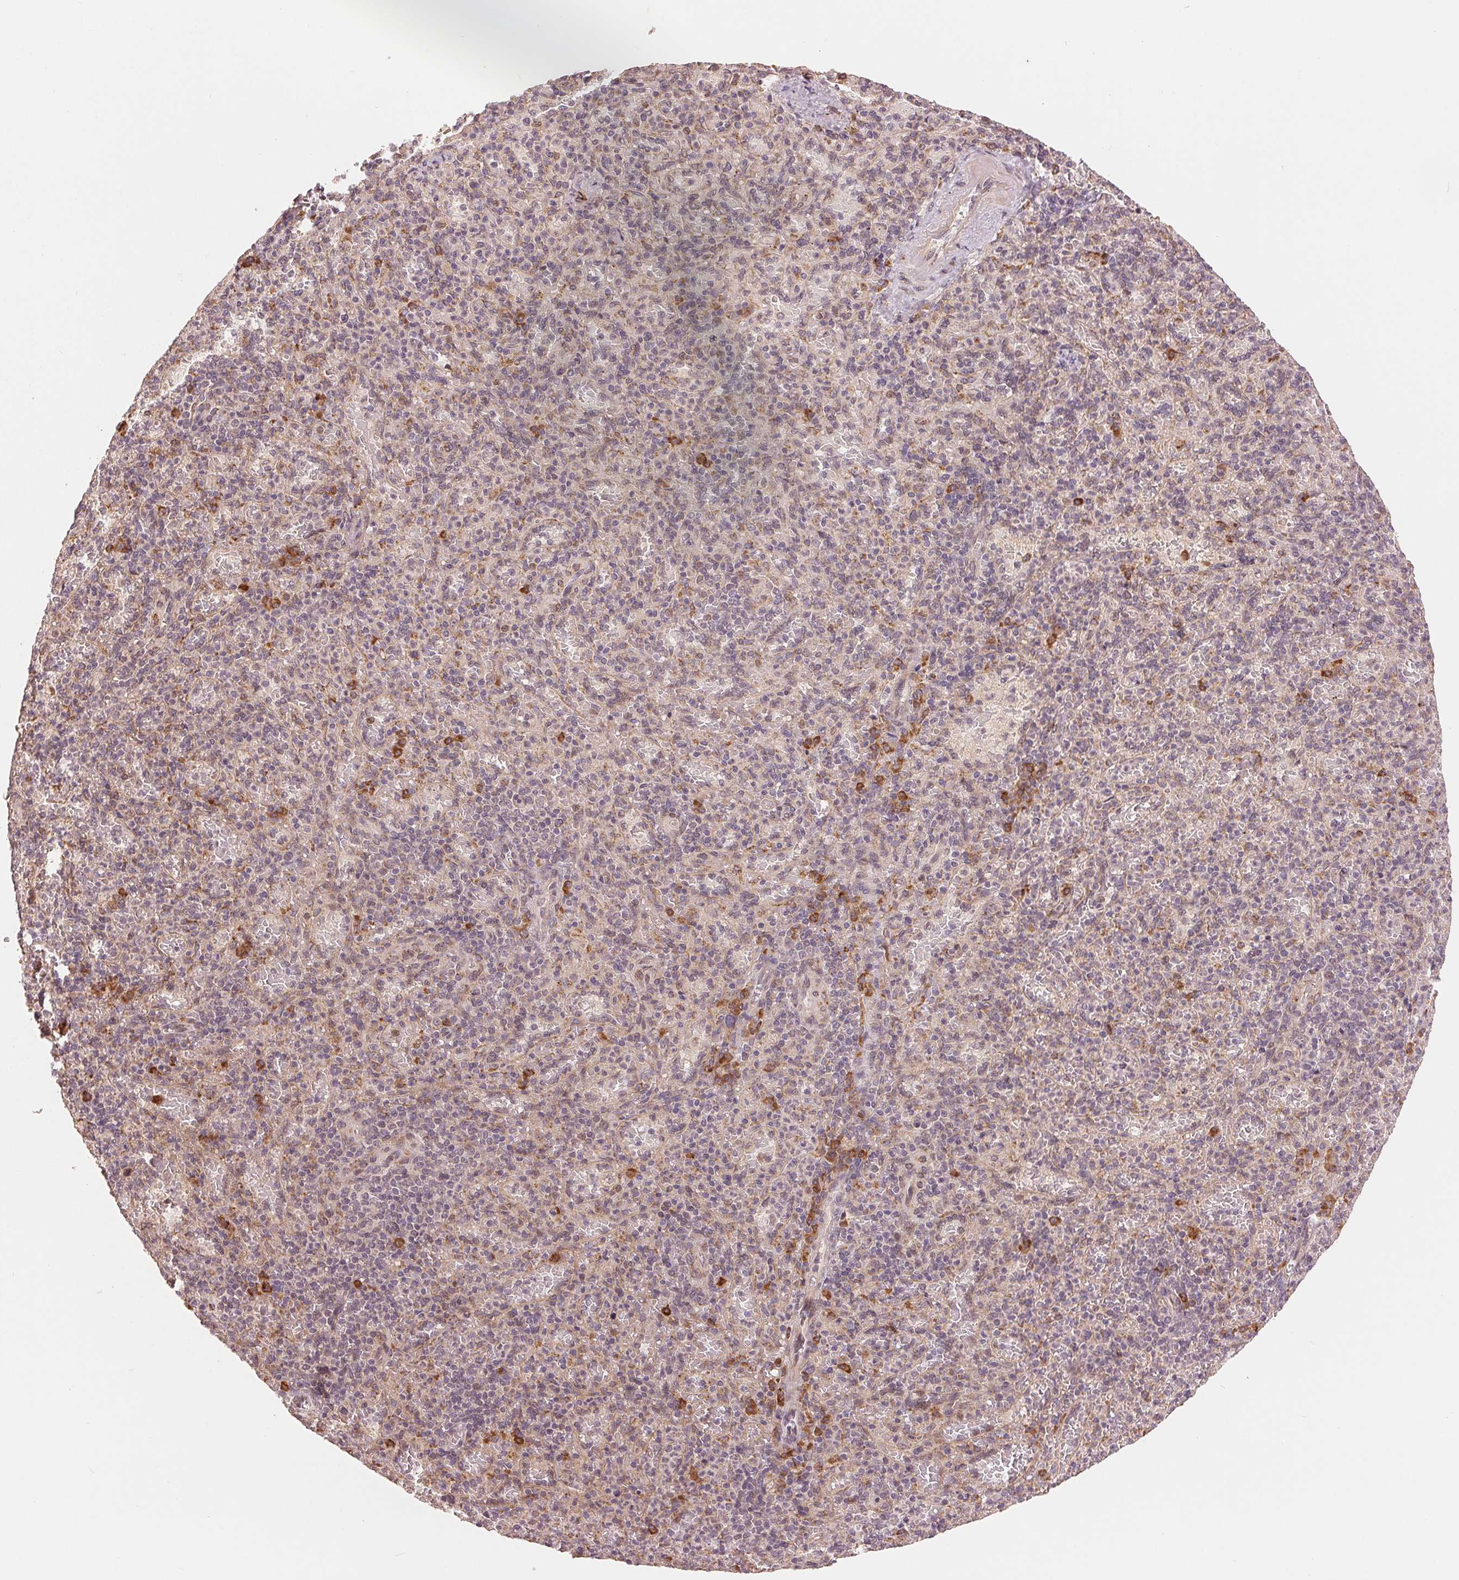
{"staining": {"intensity": "strong", "quantity": "<25%", "location": "cytoplasmic/membranous"}, "tissue": "spleen", "cell_type": "Cells in red pulp", "image_type": "normal", "snomed": [{"axis": "morphology", "description": "Normal tissue, NOS"}, {"axis": "topography", "description": "Spleen"}], "caption": "The micrograph shows immunohistochemical staining of benign spleen. There is strong cytoplasmic/membranous positivity is identified in approximately <25% of cells in red pulp. The staining is performed using DAB brown chromogen to label protein expression. The nuclei are counter-stained blue using hematoxylin.", "gene": "SLC20A1", "patient": {"sex": "female", "age": 74}}